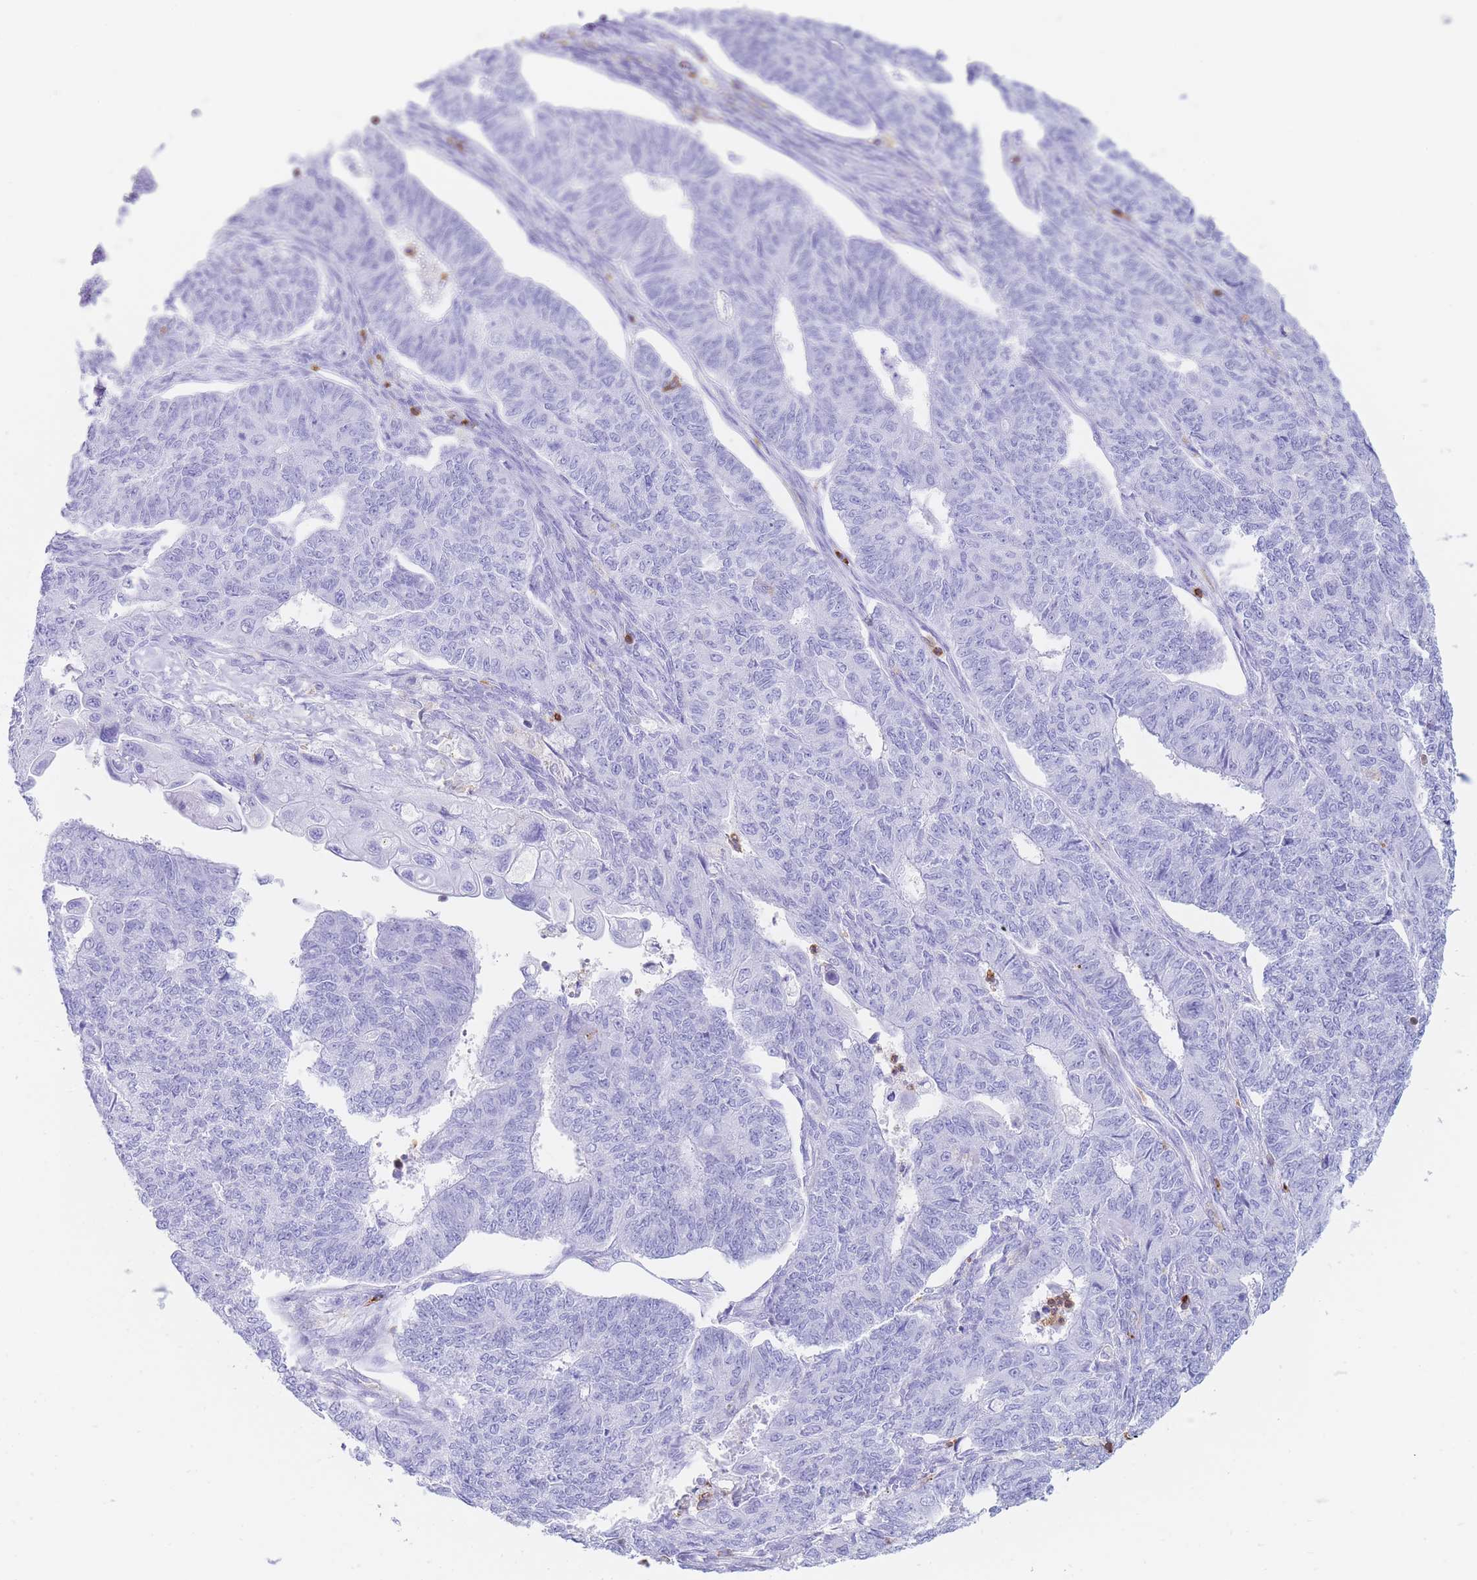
{"staining": {"intensity": "negative", "quantity": "none", "location": "none"}, "tissue": "endometrial cancer", "cell_type": "Tumor cells", "image_type": "cancer", "snomed": [{"axis": "morphology", "description": "Adenocarcinoma, NOS"}, {"axis": "topography", "description": "Endometrium"}], "caption": "Immunohistochemical staining of endometrial cancer (adenocarcinoma) reveals no significant staining in tumor cells. The staining is performed using DAB (3,3'-diaminobenzidine) brown chromogen with nuclei counter-stained in using hematoxylin.", "gene": "CORO1A", "patient": {"sex": "female", "age": 32}}